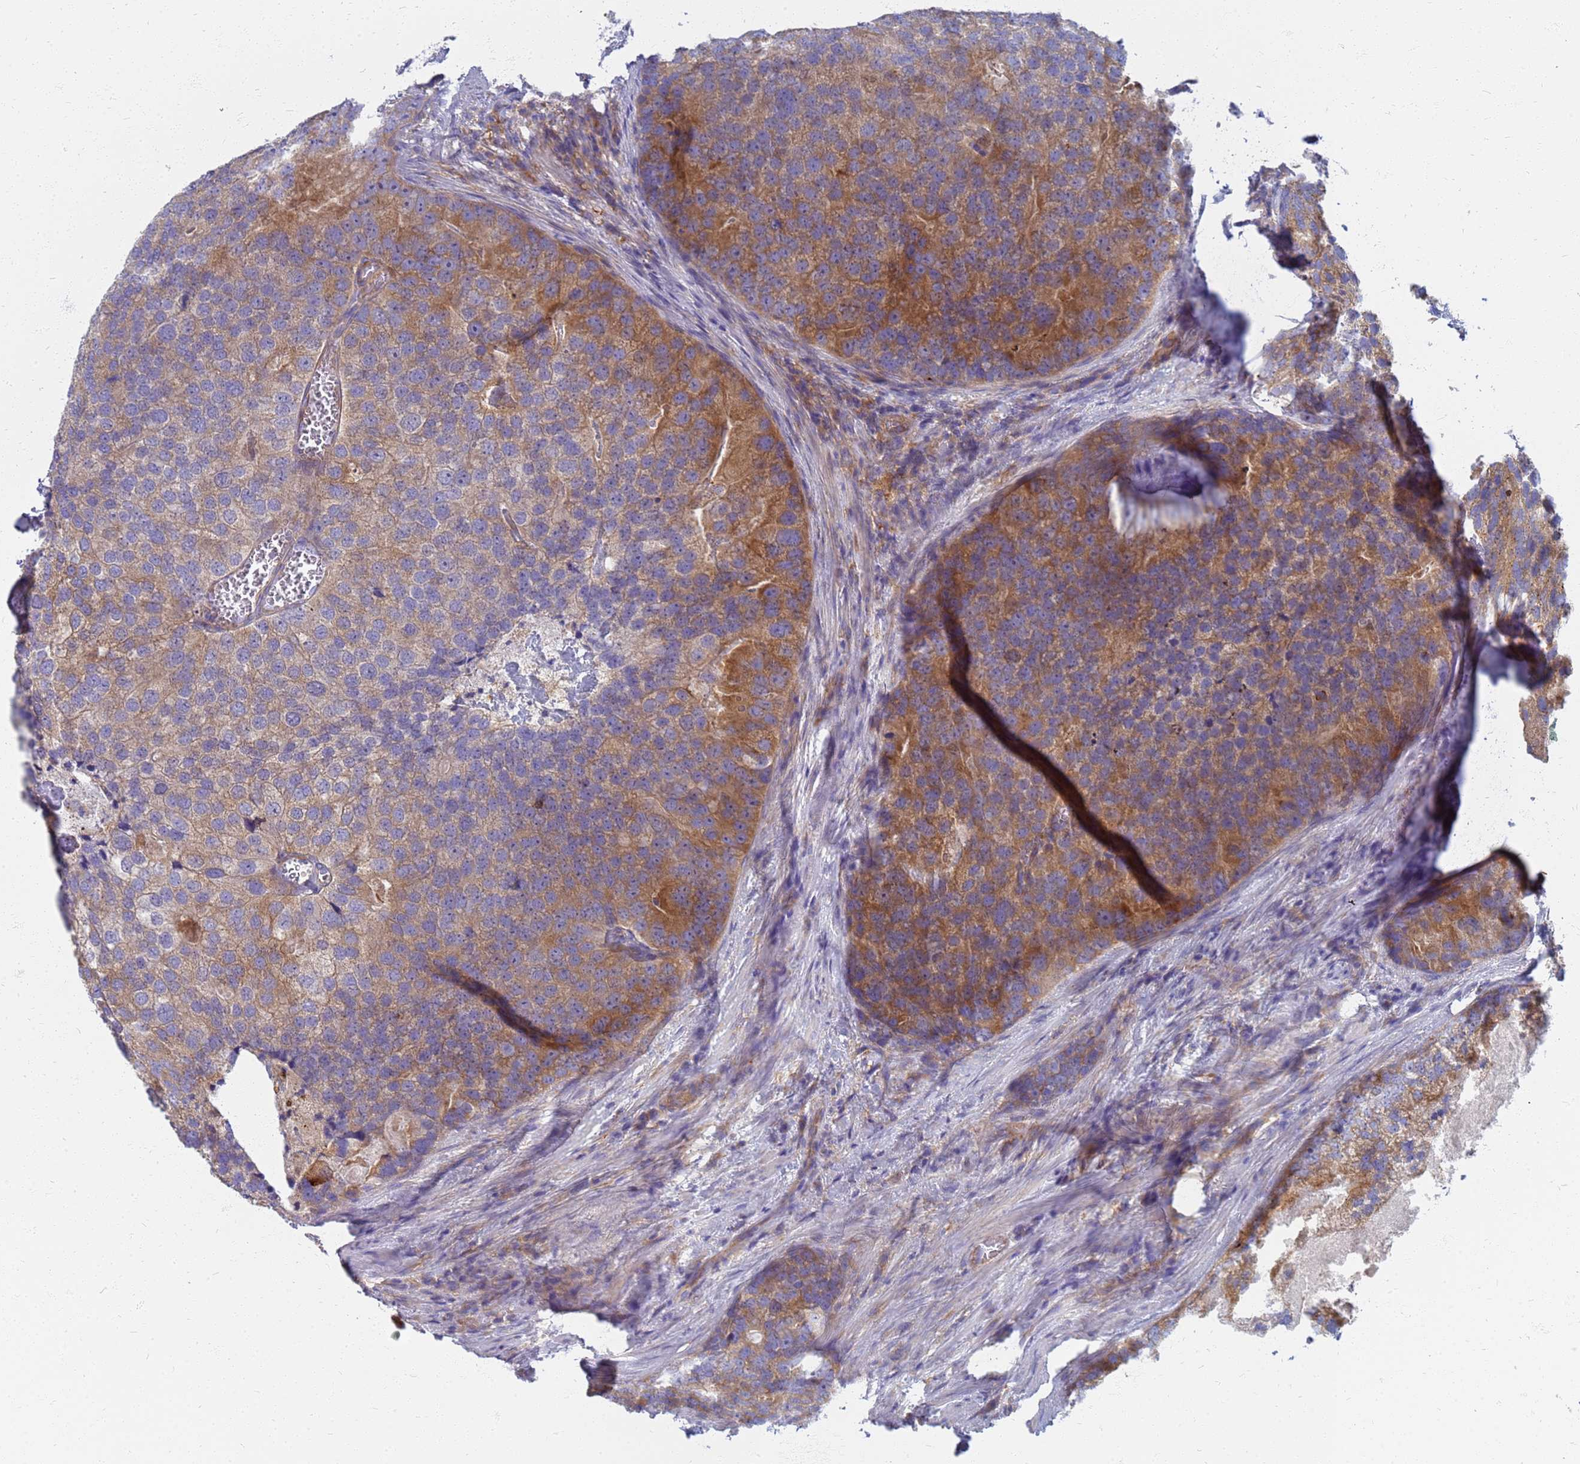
{"staining": {"intensity": "moderate", "quantity": "25%-75%", "location": "cytoplasmic/membranous"}, "tissue": "prostate cancer", "cell_type": "Tumor cells", "image_type": "cancer", "snomed": [{"axis": "morphology", "description": "Adenocarcinoma, High grade"}, {"axis": "topography", "description": "Prostate"}], "caption": "Protein expression by immunohistochemistry reveals moderate cytoplasmic/membranous positivity in about 25%-75% of tumor cells in prostate cancer (high-grade adenocarcinoma).", "gene": "EEA1", "patient": {"sex": "male", "age": 62}}